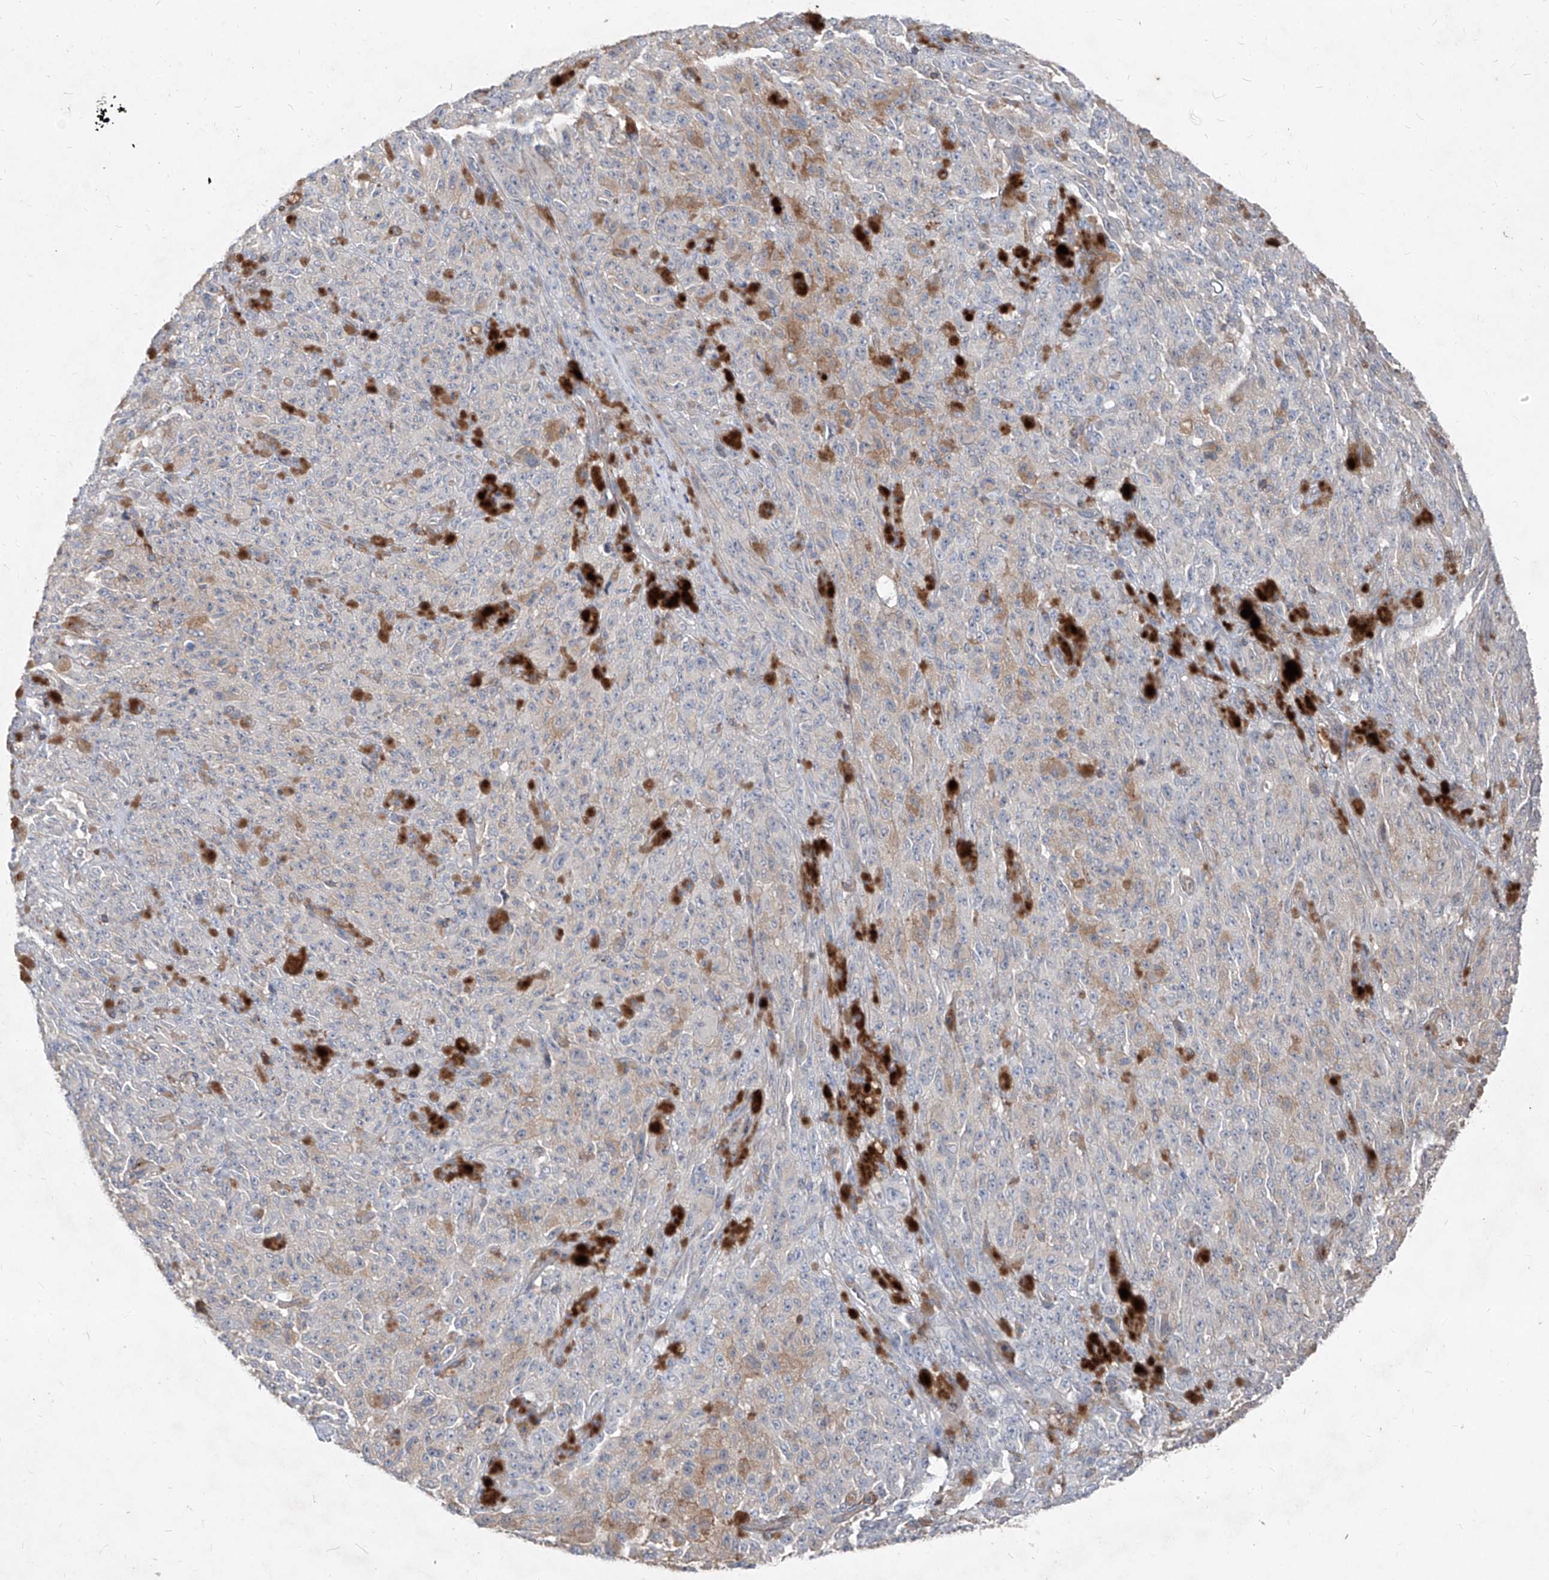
{"staining": {"intensity": "negative", "quantity": "none", "location": "none"}, "tissue": "melanoma", "cell_type": "Tumor cells", "image_type": "cancer", "snomed": [{"axis": "morphology", "description": "Malignant melanoma, NOS"}, {"axis": "topography", "description": "Skin"}], "caption": "Immunohistochemistry (IHC) image of melanoma stained for a protein (brown), which displays no expression in tumor cells.", "gene": "UFD1", "patient": {"sex": "female", "age": 82}}